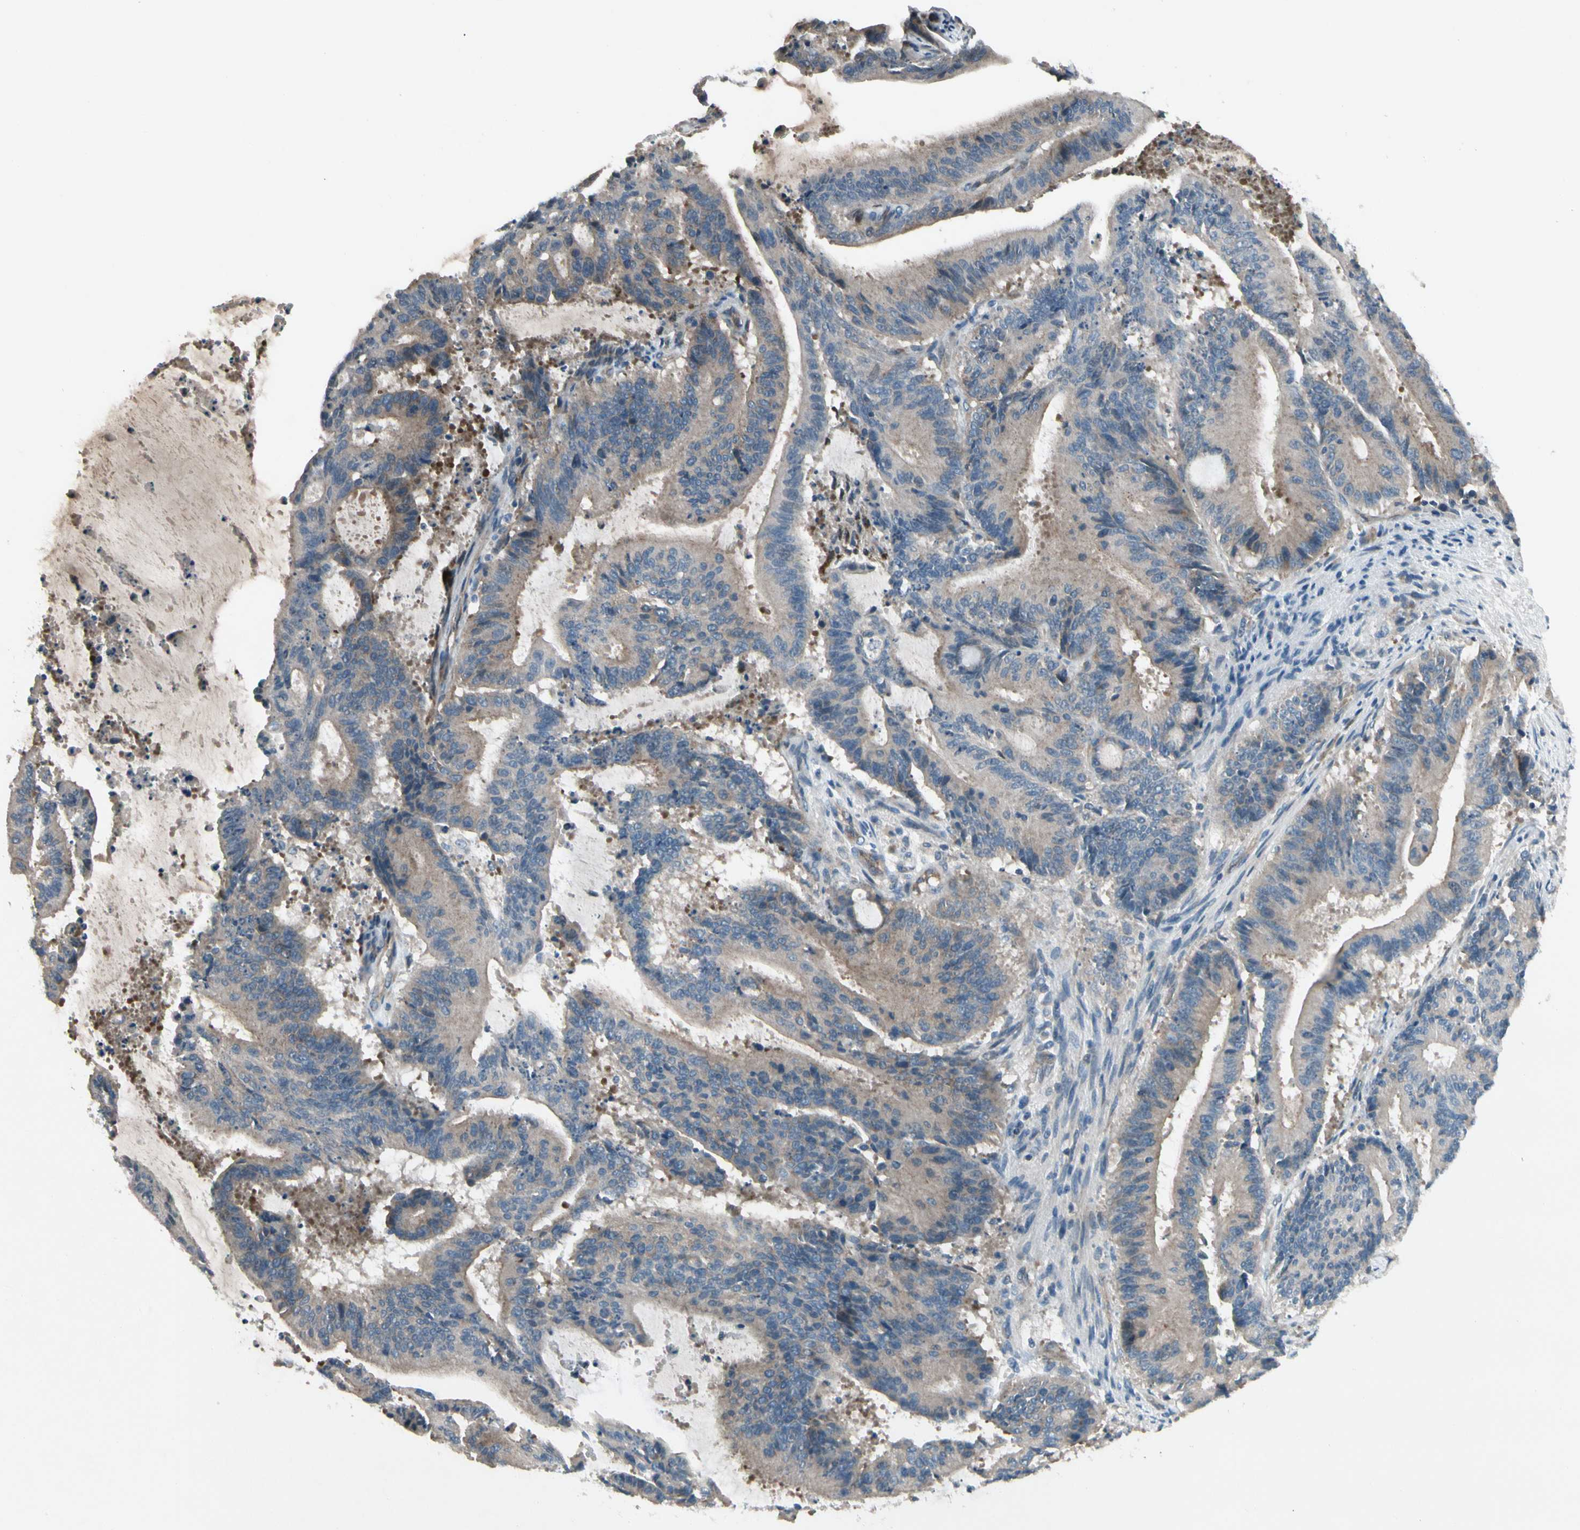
{"staining": {"intensity": "weak", "quantity": ">75%", "location": "cytoplasmic/membranous"}, "tissue": "liver cancer", "cell_type": "Tumor cells", "image_type": "cancer", "snomed": [{"axis": "morphology", "description": "Cholangiocarcinoma"}, {"axis": "topography", "description": "Liver"}], "caption": "The photomicrograph shows immunohistochemical staining of liver cholangiocarcinoma. There is weak cytoplasmic/membranous positivity is identified in about >75% of tumor cells.", "gene": "PANK2", "patient": {"sex": "female", "age": 73}}